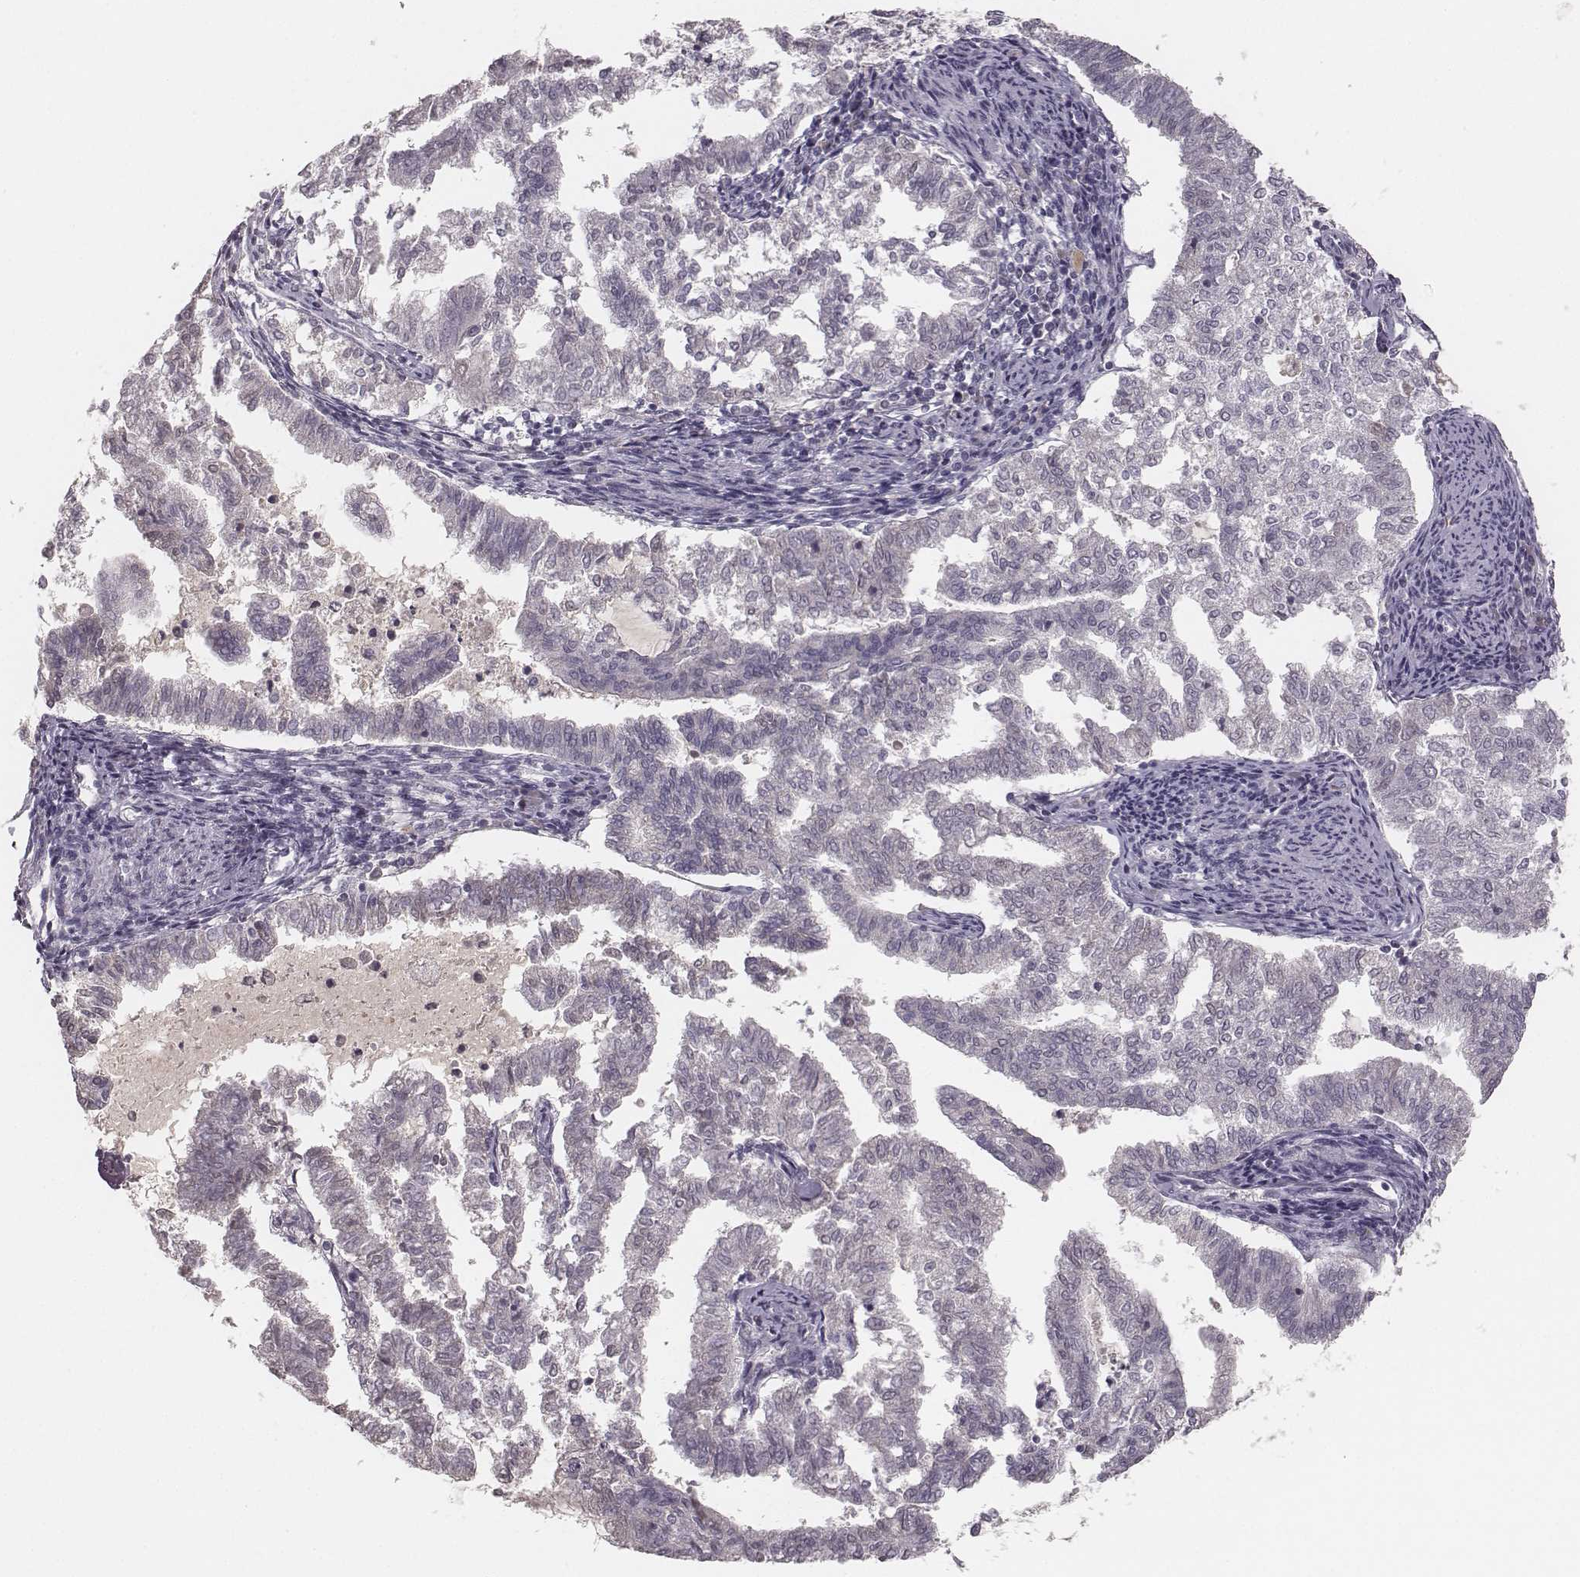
{"staining": {"intensity": "negative", "quantity": "none", "location": "none"}, "tissue": "endometrial cancer", "cell_type": "Tumor cells", "image_type": "cancer", "snomed": [{"axis": "morphology", "description": "Adenocarcinoma, NOS"}, {"axis": "topography", "description": "Endometrium"}], "caption": "Immunohistochemistry of endometrial cancer (adenocarcinoma) shows no staining in tumor cells. (DAB (3,3'-diaminobenzidine) immunohistochemistry (IHC), high magnification).", "gene": "LY6K", "patient": {"sex": "female", "age": 79}}